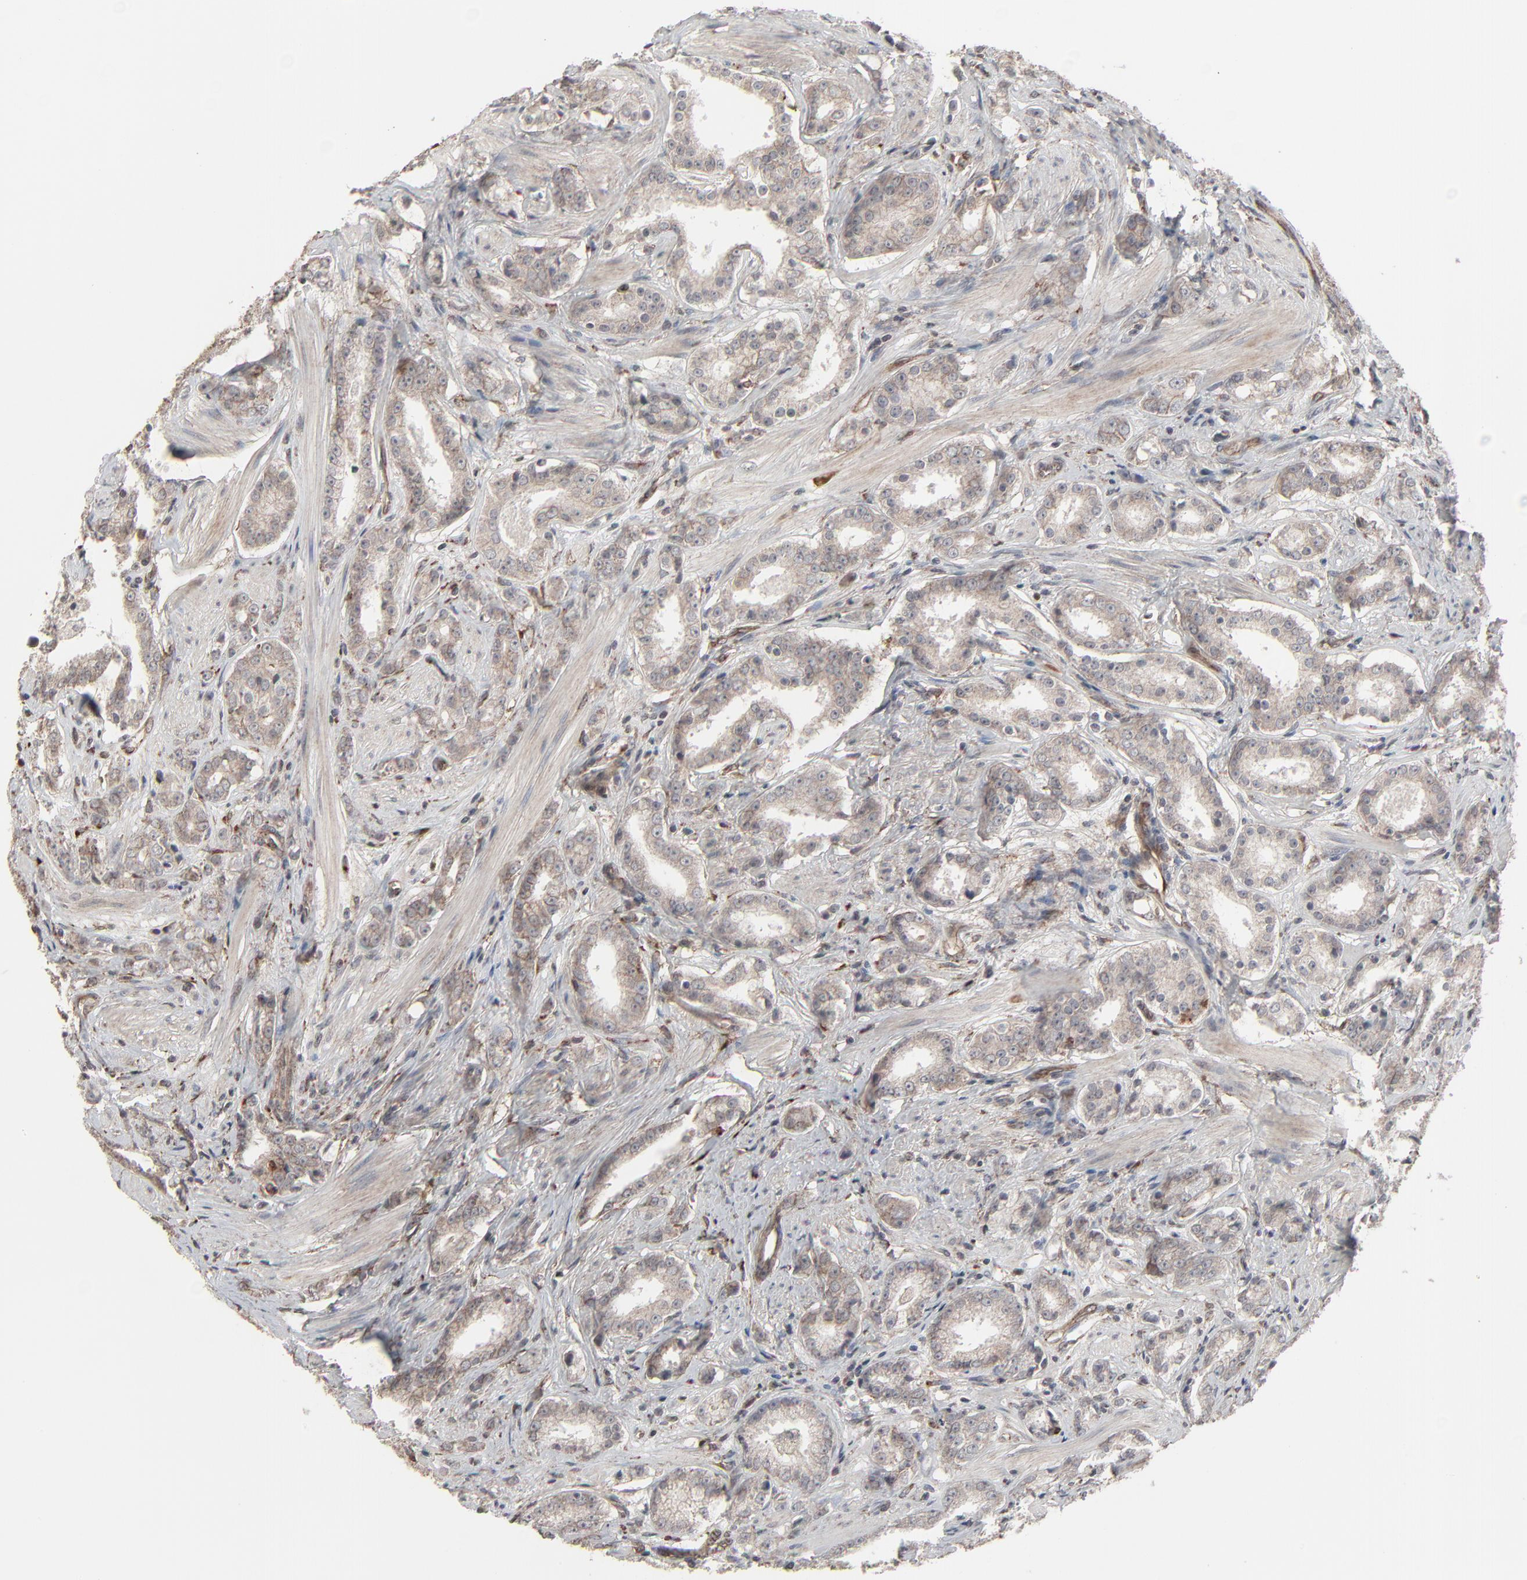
{"staining": {"intensity": "weak", "quantity": ">75%", "location": "cytoplasmic/membranous"}, "tissue": "prostate cancer", "cell_type": "Tumor cells", "image_type": "cancer", "snomed": [{"axis": "morphology", "description": "Adenocarcinoma, Medium grade"}, {"axis": "topography", "description": "Prostate"}], "caption": "Brown immunohistochemical staining in prostate cancer demonstrates weak cytoplasmic/membranous expression in about >75% of tumor cells. The staining was performed using DAB, with brown indicating positive protein expression. Nuclei are stained blue with hematoxylin.", "gene": "CTNND1", "patient": {"sex": "male", "age": 53}}